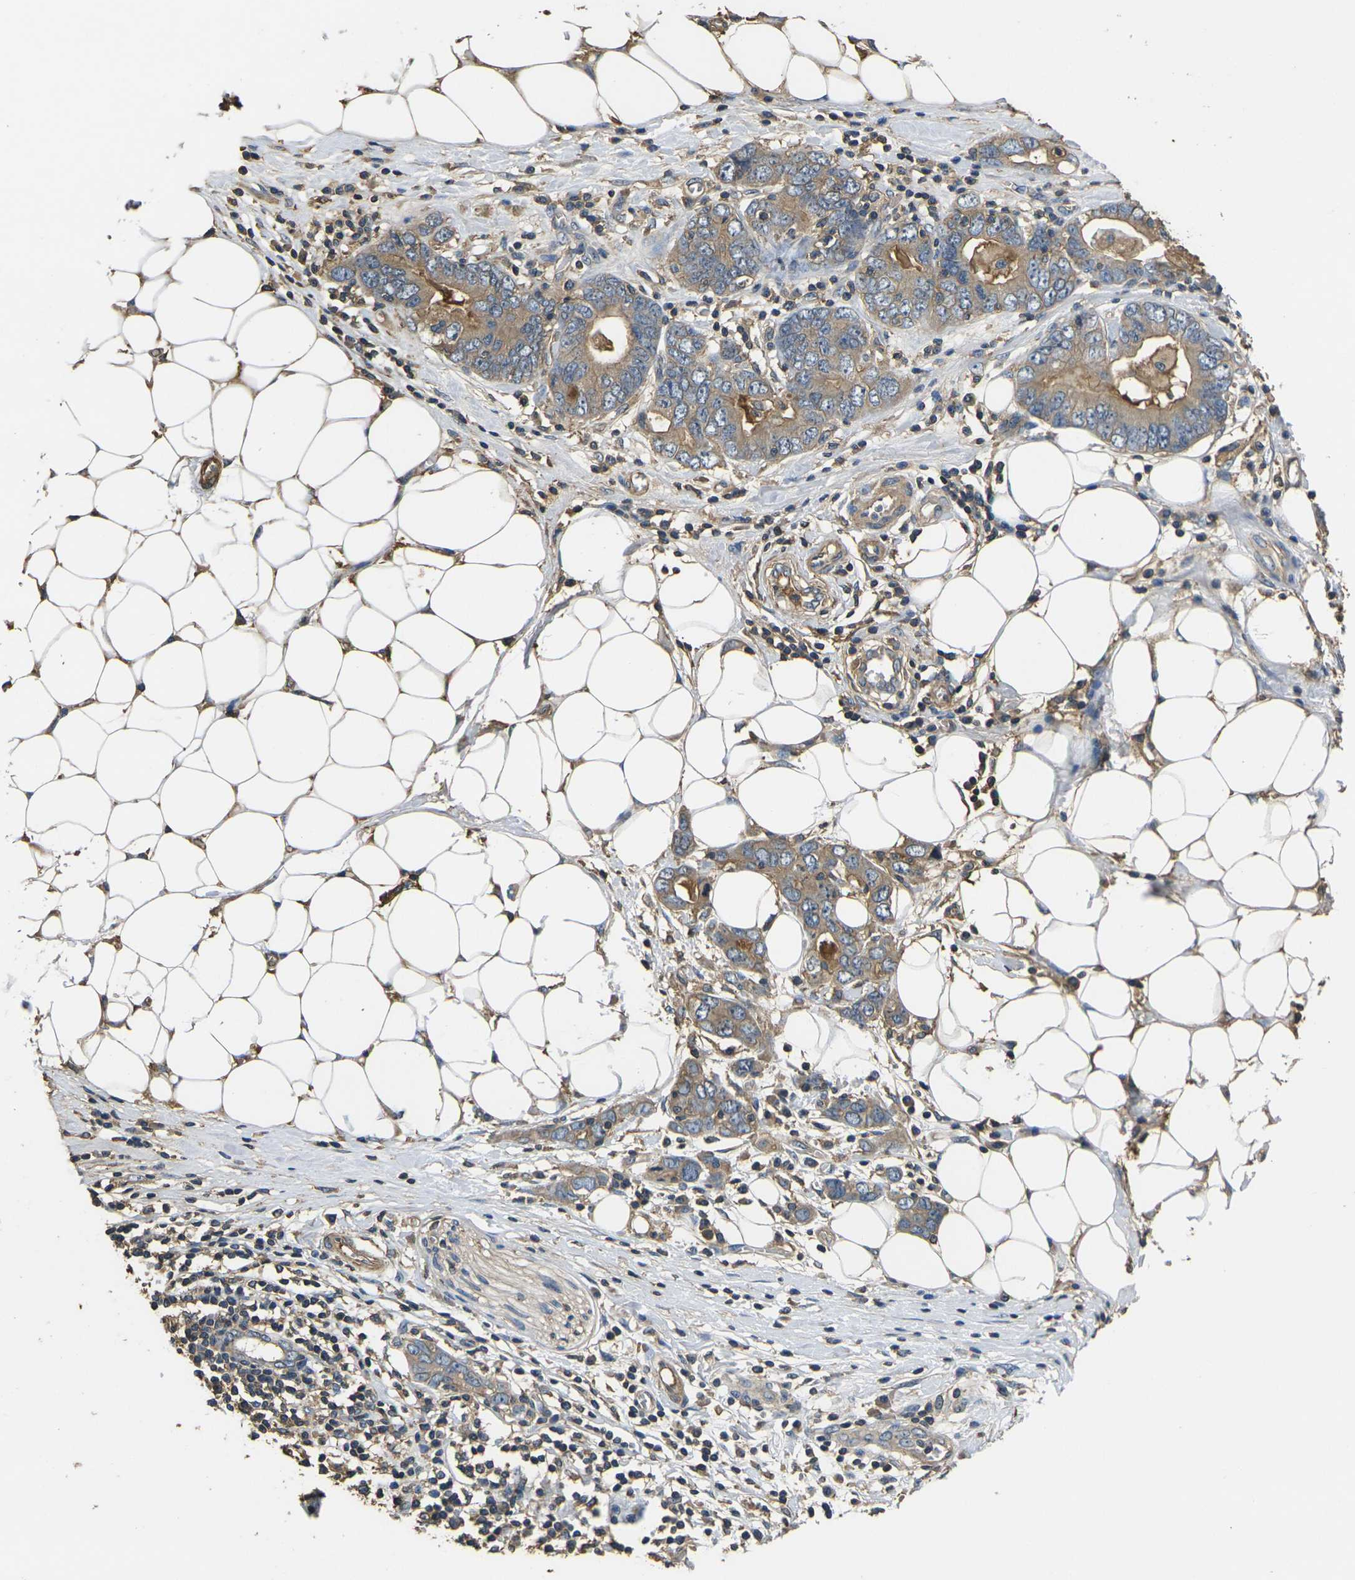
{"staining": {"intensity": "moderate", "quantity": ">75%", "location": "cytoplasmic/membranous"}, "tissue": "stomach cancer", "cell_type": "Tumor cells", "image_type": "cancer", "snomed": [{"axis": "morphology", "description": "Adenocarcinoma, NOS"}, {"axis": "topography", "description": "Stomach, lower"}], "caption": "An image showing moderate cytoplasmic/membranous staining in approximately >75% of tumor cells in stomach adenocarcinoma, as visualized by brown immunohistochemical staining.", "gene": "HSPG2", "patient": {"sex": "female", "age": 93}}